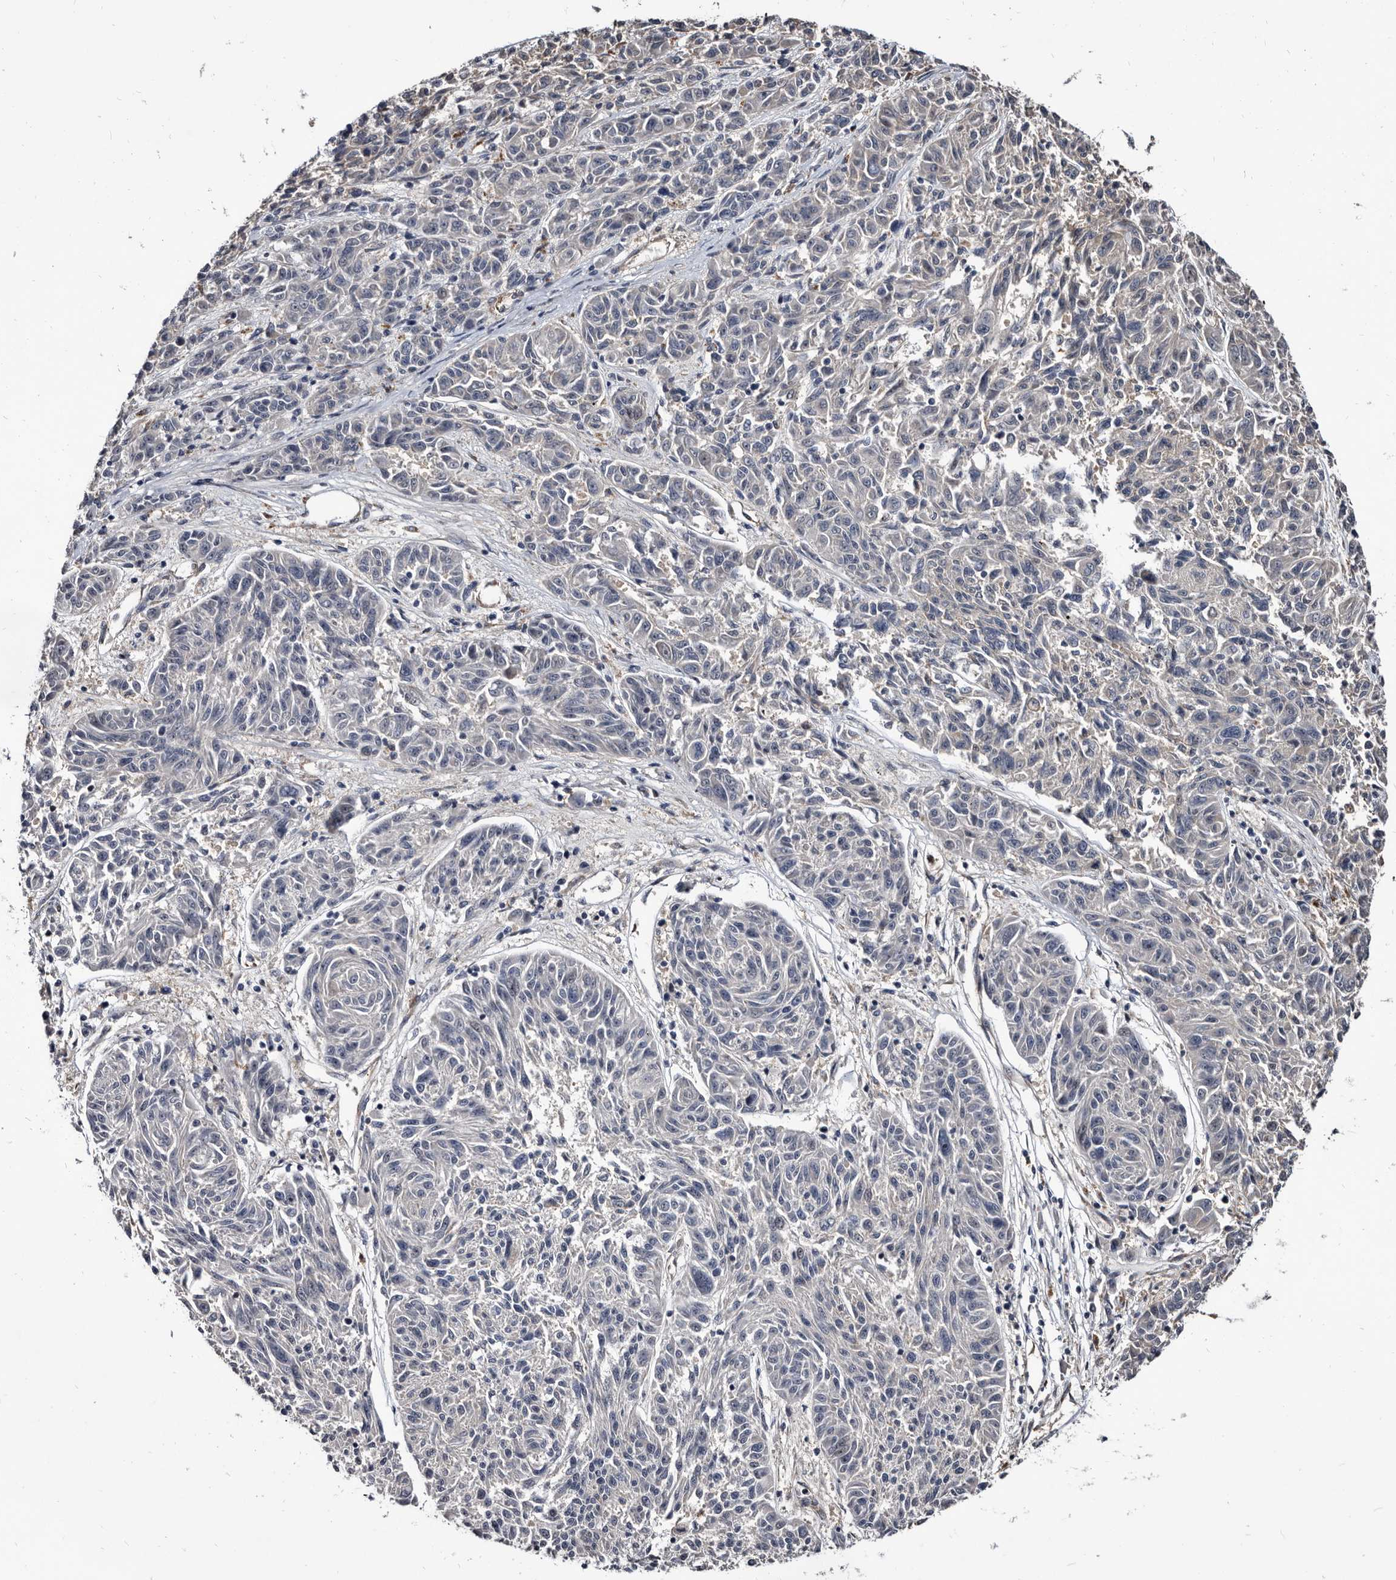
{"staining": {"intensity": "negative", "quantity": "none", "location": "none"}, "tissue": "melanoma", "cell_type": "Tumor cells", "image_type": "cancer", "snomed": [{"axis": "morphology", "description": "Malignant melanoma, NOS"}, {"axis": "topography", "description": "Skin"}], "caption": "Melanoma was stained to show a protein in brown. There is no significant expression in tumor cells.", "gene": "CTSA", "patient": {"sex": "male", "age": 53}}